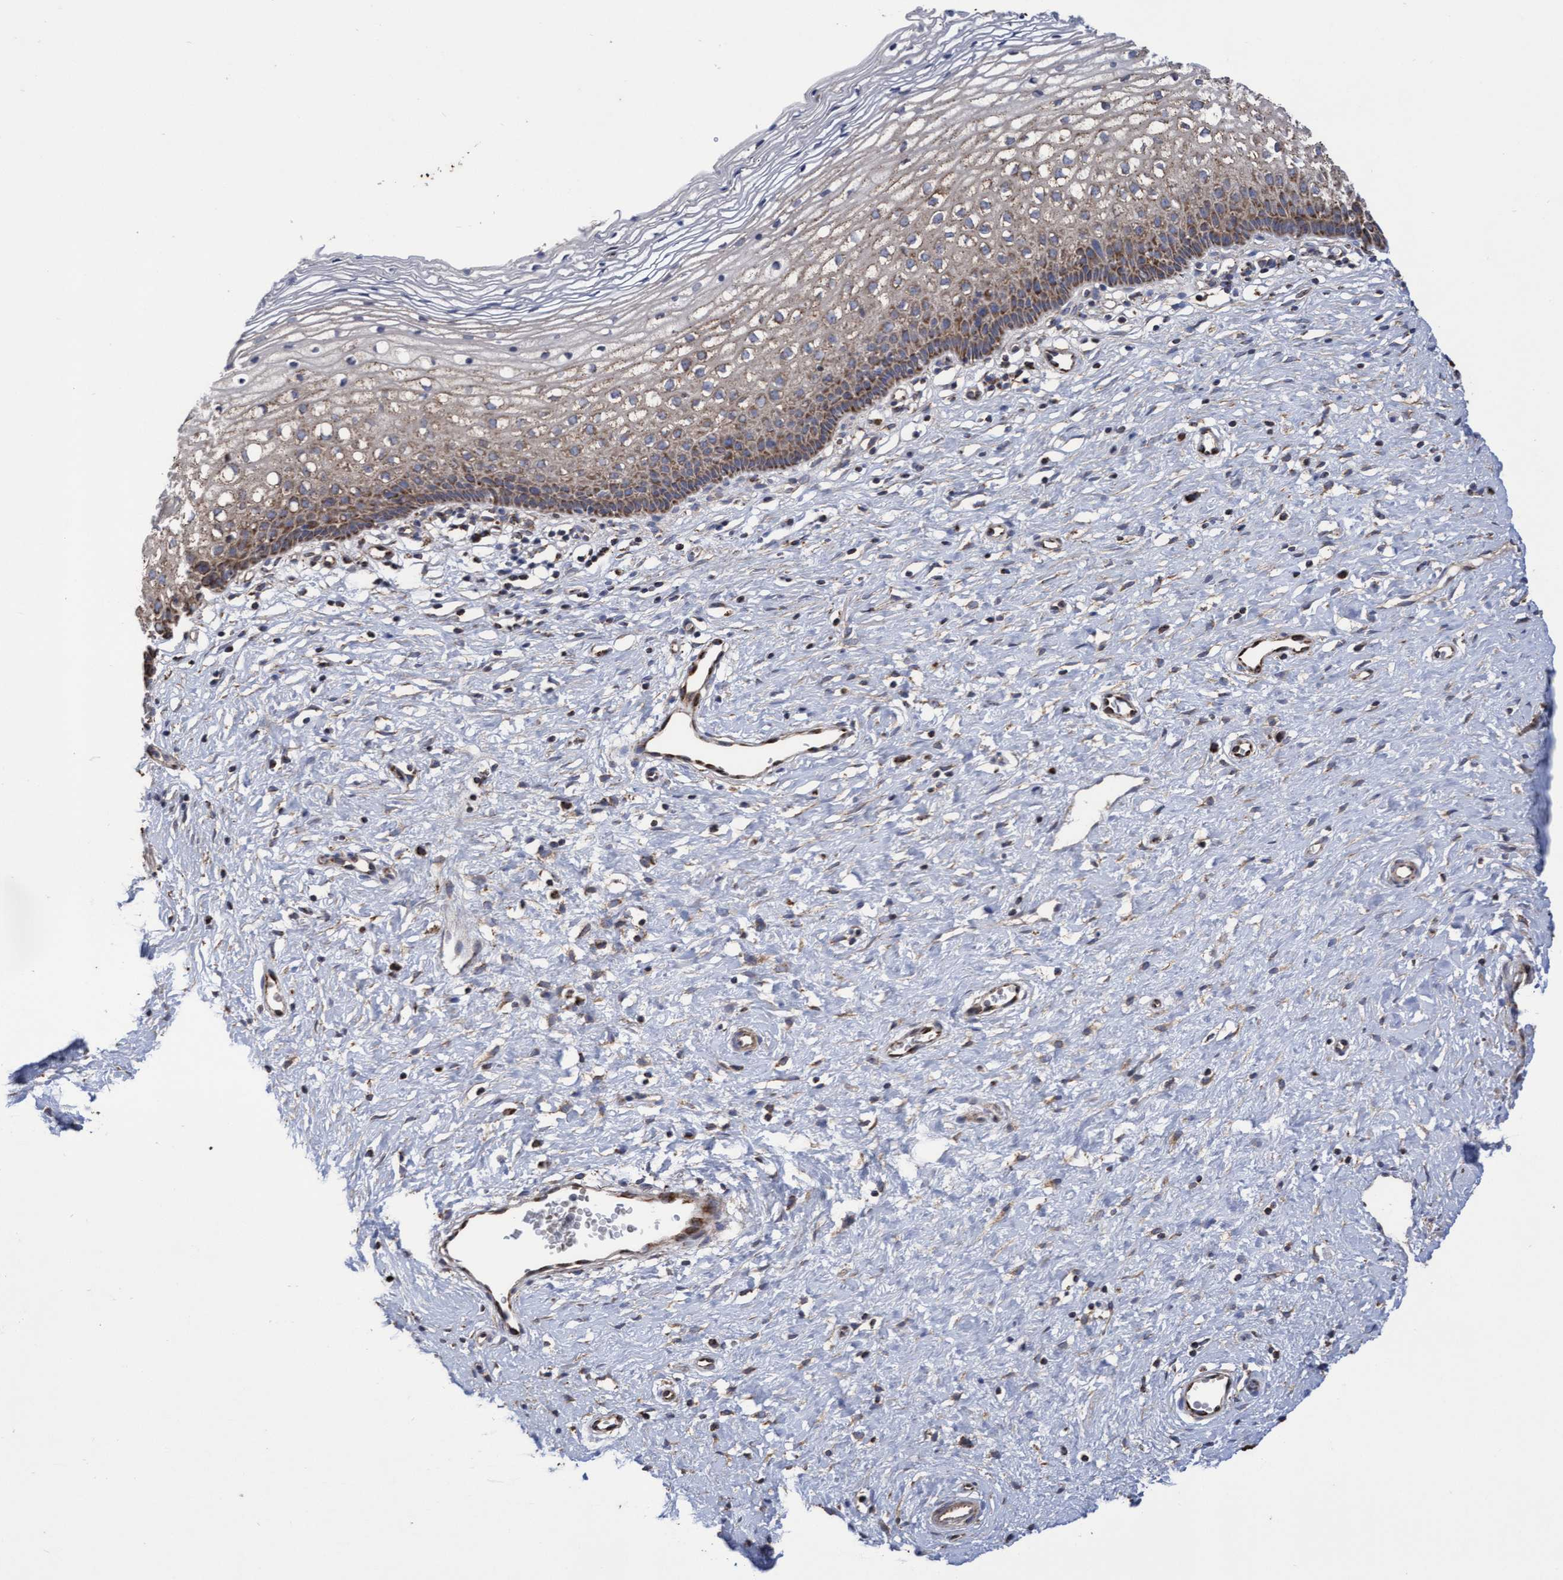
{"staining": {"intensity": "strong", "quantity": ">75%", "location": "cytoplasmic/membranous"}, "tissue": "cervix", "cell_type": "Squamous epithelial cells", "image_type": "normal", "snomed": [{"axis": "morphology", "description": "Normal tissue, NOS"}, {"axis": "topography", "description": "Cervix"}], "caption": "Protein staining of benign cervix displays strong cytoplasmic/membranous staining in about >75% of squamous epithelial cells.", "gene": "COBL", "patient": {"sex": "female", "age": 27}}